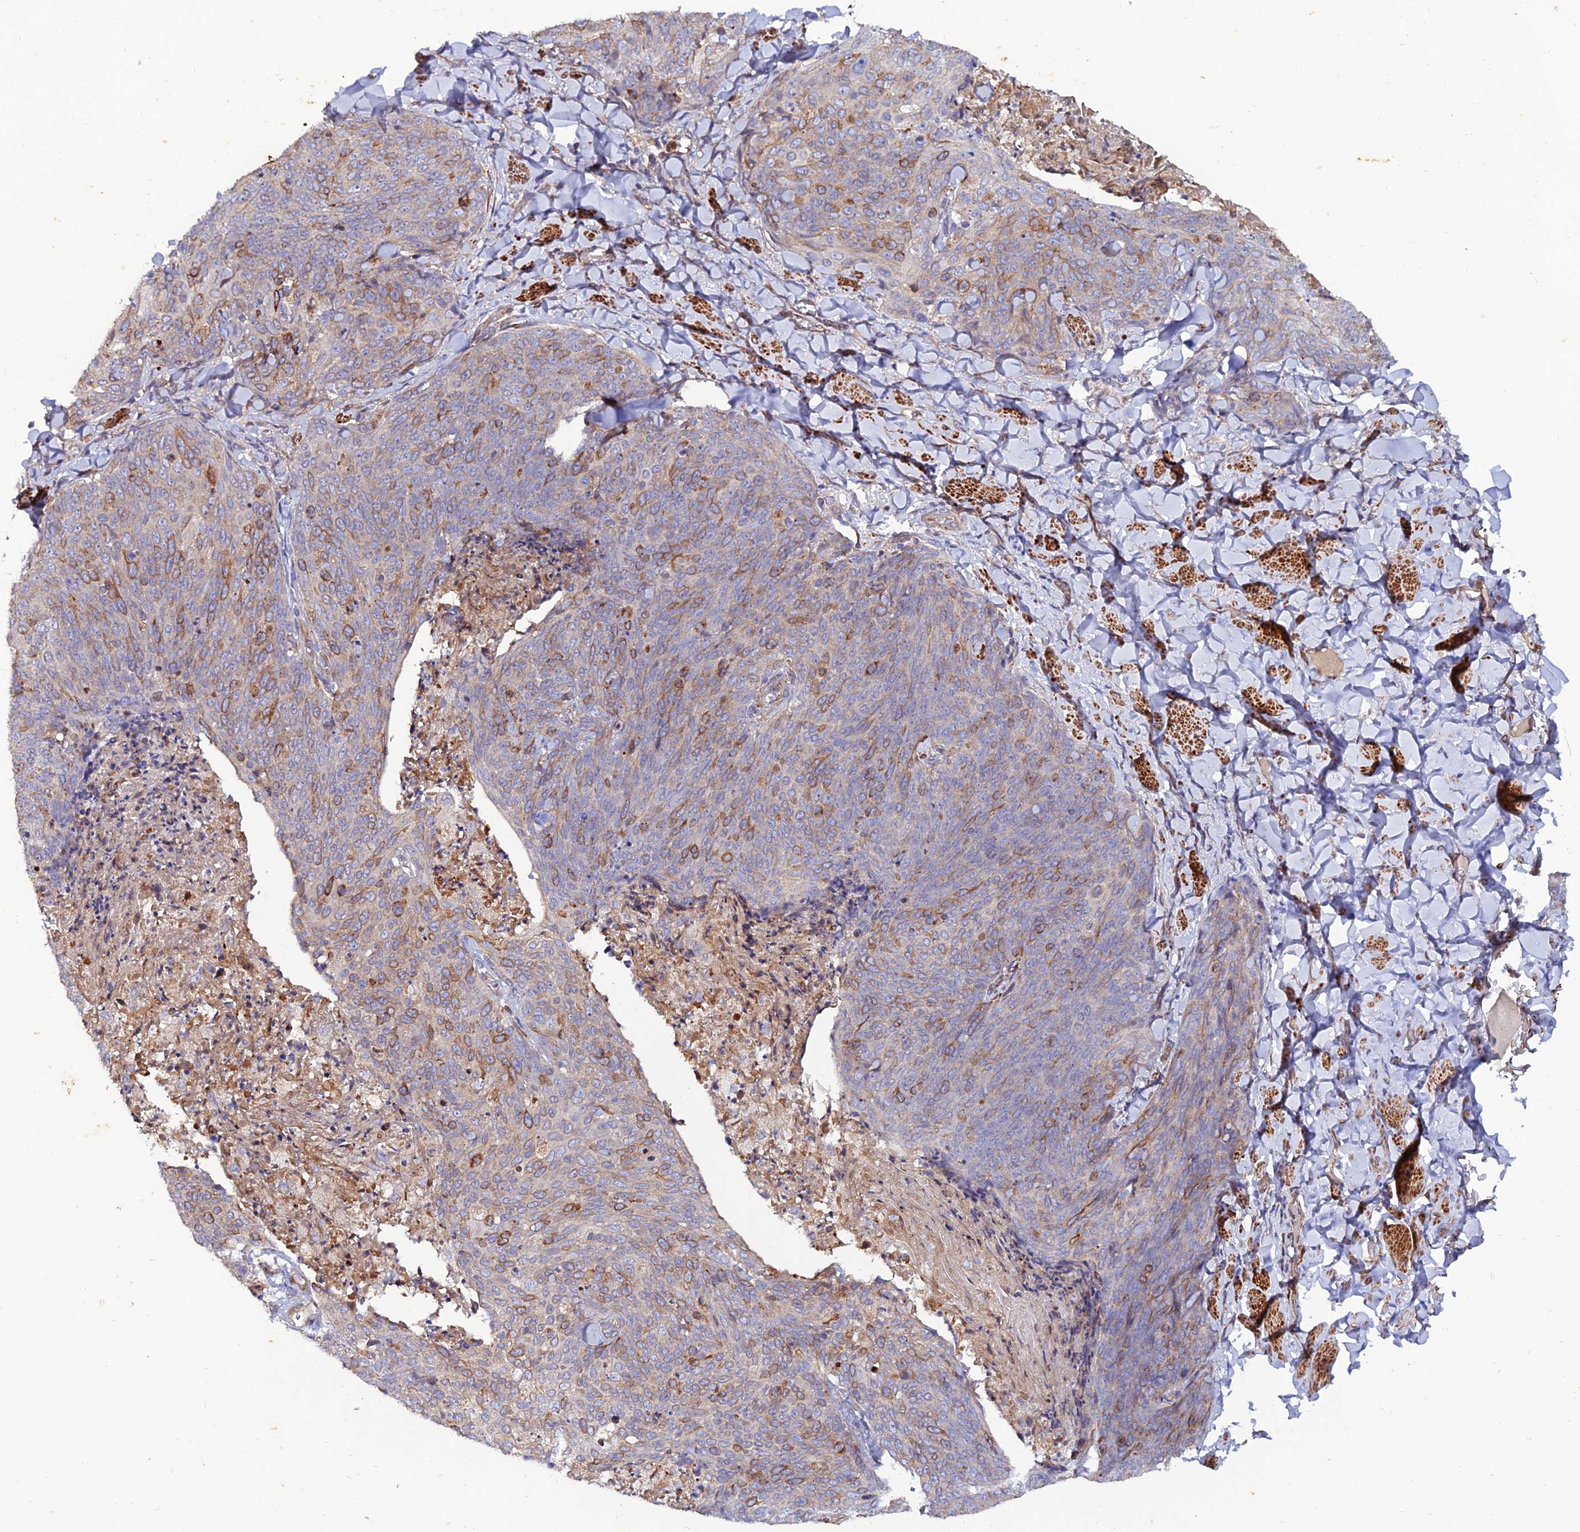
{"staining": {"intensity": "moderate", "quantity": "<25%", "location": "cytoplasmic/membranous"}, "tissue": "skin cancer", "cell_type": "Tumor cells", "image_type": "cancer", "snomed": [{"axis": "morphology", "description": "Squamous cell carcinoma, NOS"}, {"axis": "topography", "description": "Skin"}, {"axis": "topography", "description": "Vulva"}], "caption": "DAB immunohistochemical staining of human skin cancer (squamous cell carcinoma) exhibits moderate cytoplasmic/membranous protein positivity in approximately <25% of tumor cells.", "gene": "ARL6IP1", "patient": {"sex": "female", "age": 85}}